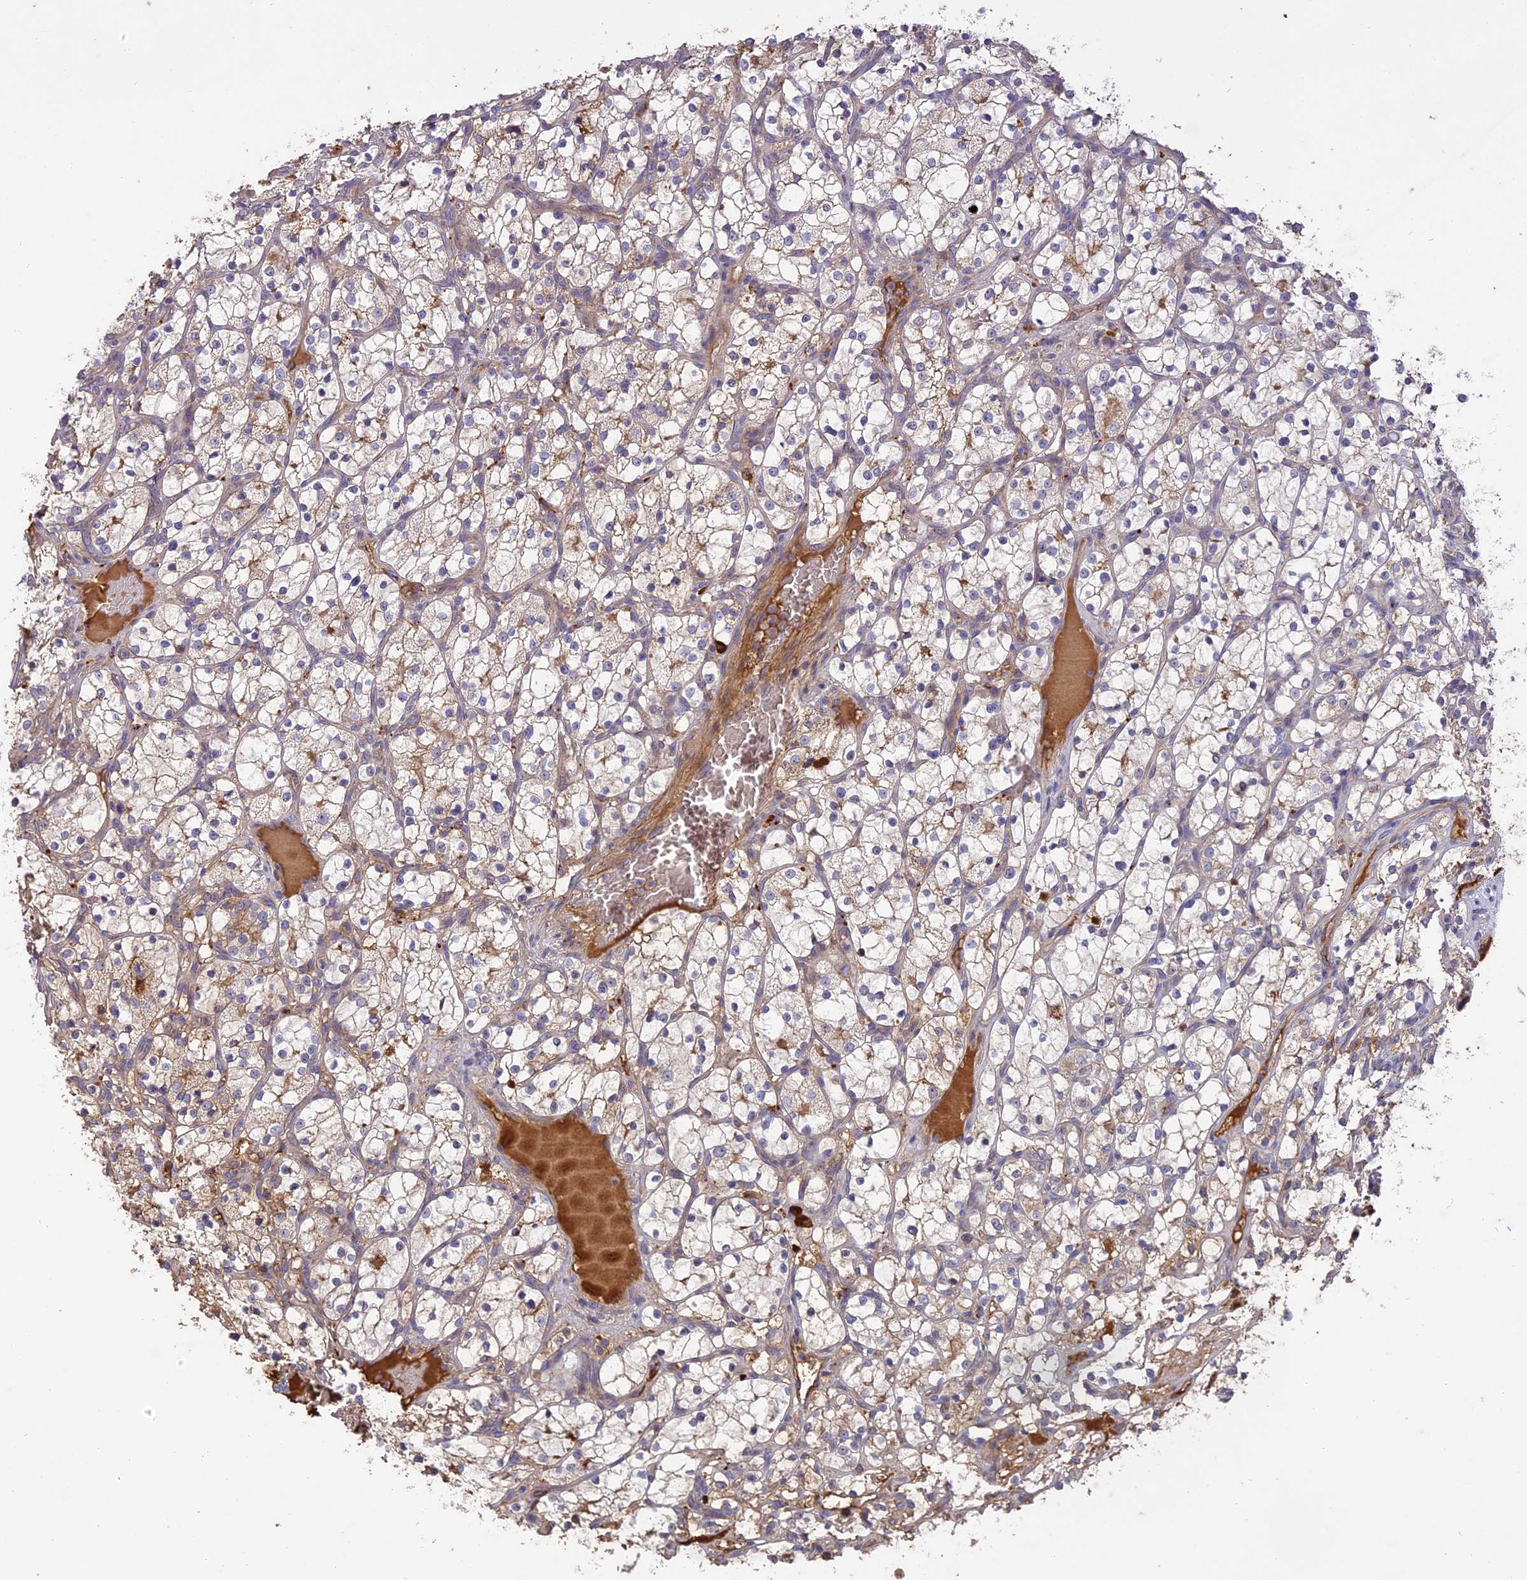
{"staining": {"intensity": "weak", "quantity": "<25%", "location": "cytoplasmic/membranous"}, "tissue": "renal cancer", "cell_type": "Tumor cells", "image_type": "cancer", "snomed": [{"axis": "morphology", "description": "Adenocarcinoma, NOS"}, {"axis": "topography", "description": "Kidney"}], "caption": "Micrograph shows no protein positivity in tumor cells of renal adenocarcinoma tissue.", "gene": "ERMAP", "patient": {"sex": "female", "age": 69}}